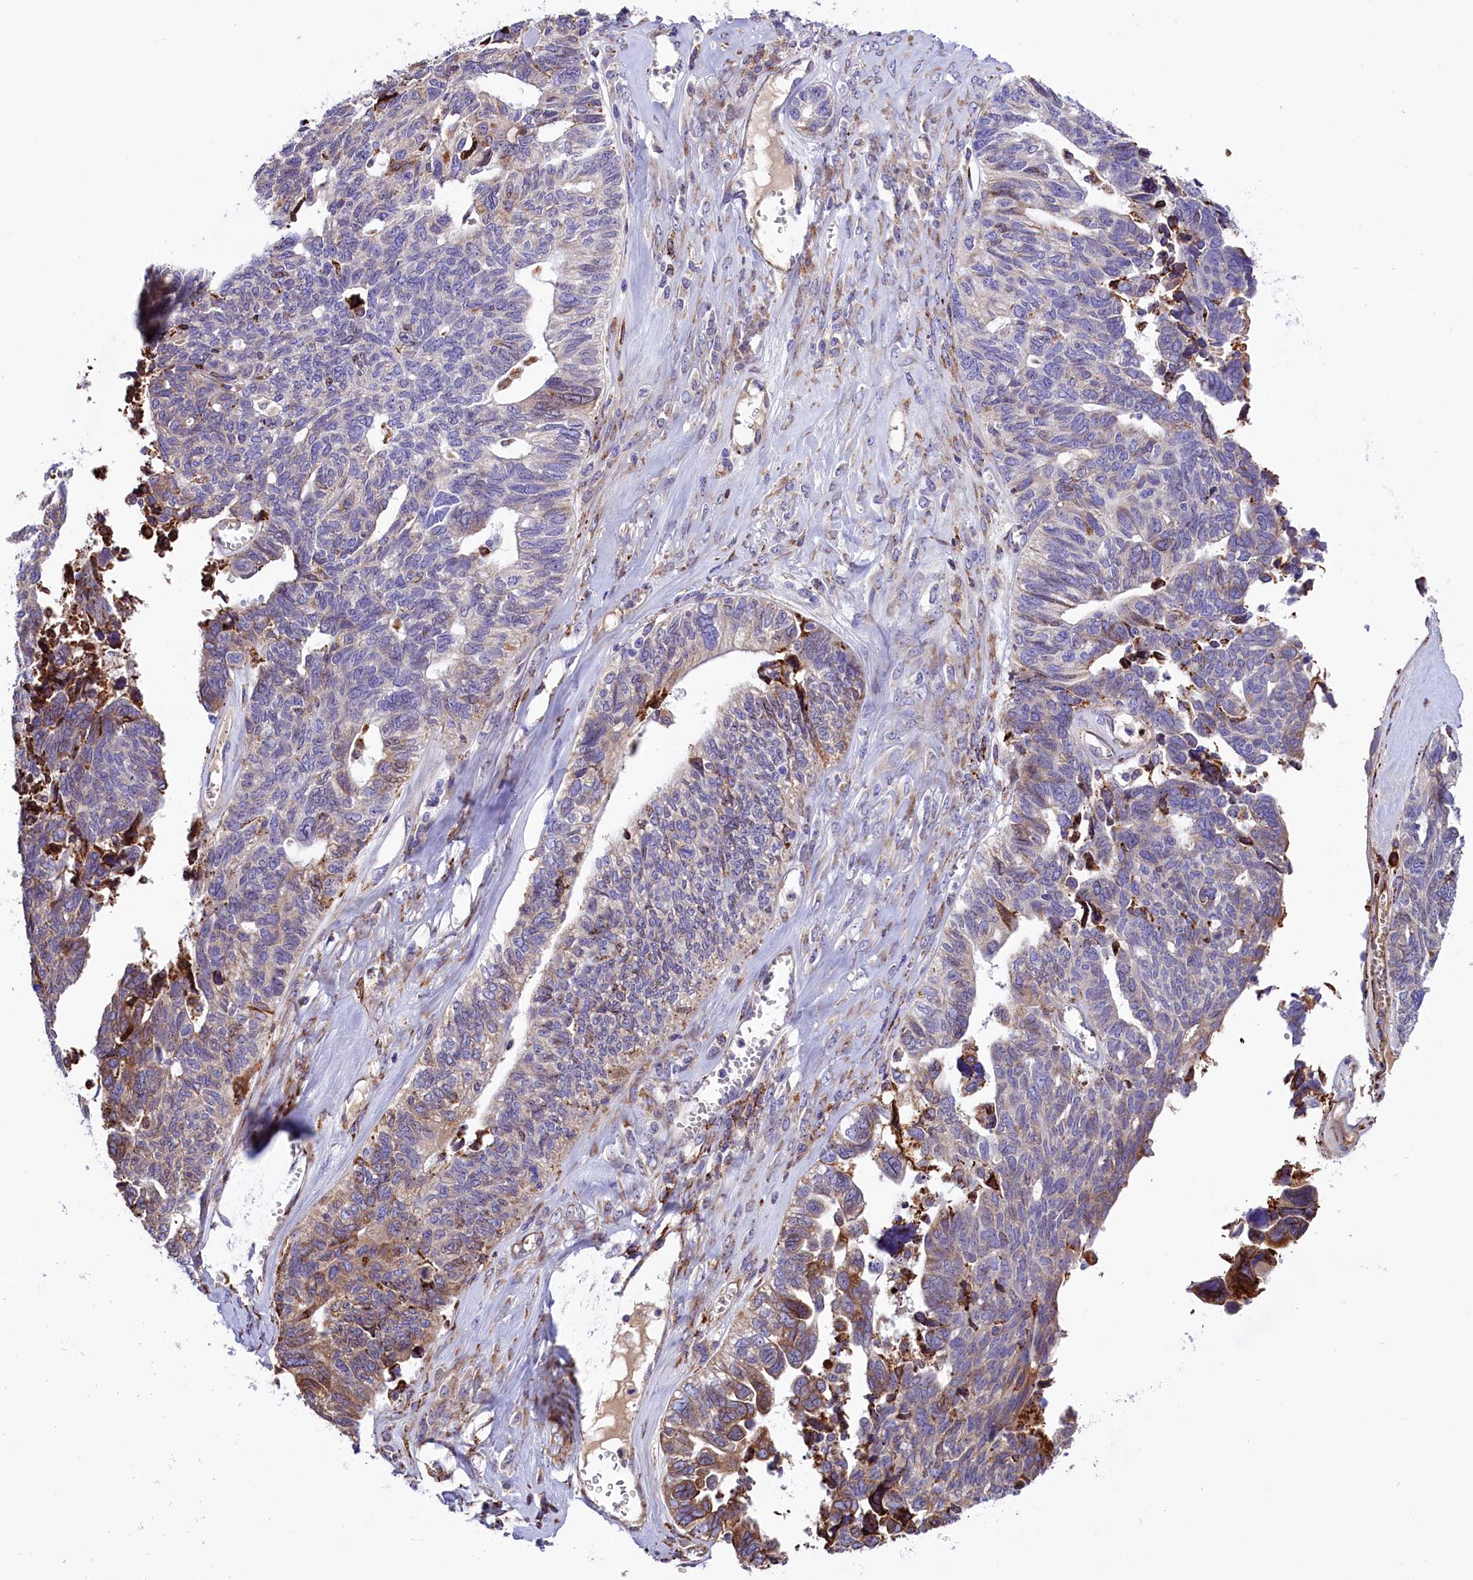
{"staining": {"intensity": "weak", "quantity": "25%-75%", "location": "cytoplasmic/membranous"}, "tissue": "ovarian cancer", "cell_type": "Tumor cells", "image_type": "cancer", "snomed": [{"axis": "morphology", "description": "Cystadenocarcinoma, serous, NOS"}, {"axis": "topography", "description": "Ovary"}], "caption": "About 25%-75% of tumor cells in ovarian cancer (serous cystadenocarcinoma) display weak cytoplasmic/membranous protein positivity as visualized by brown immunohistochemical staining.", "gene": "CMTR2", "patient": {"sex": "female", "age": 79}}